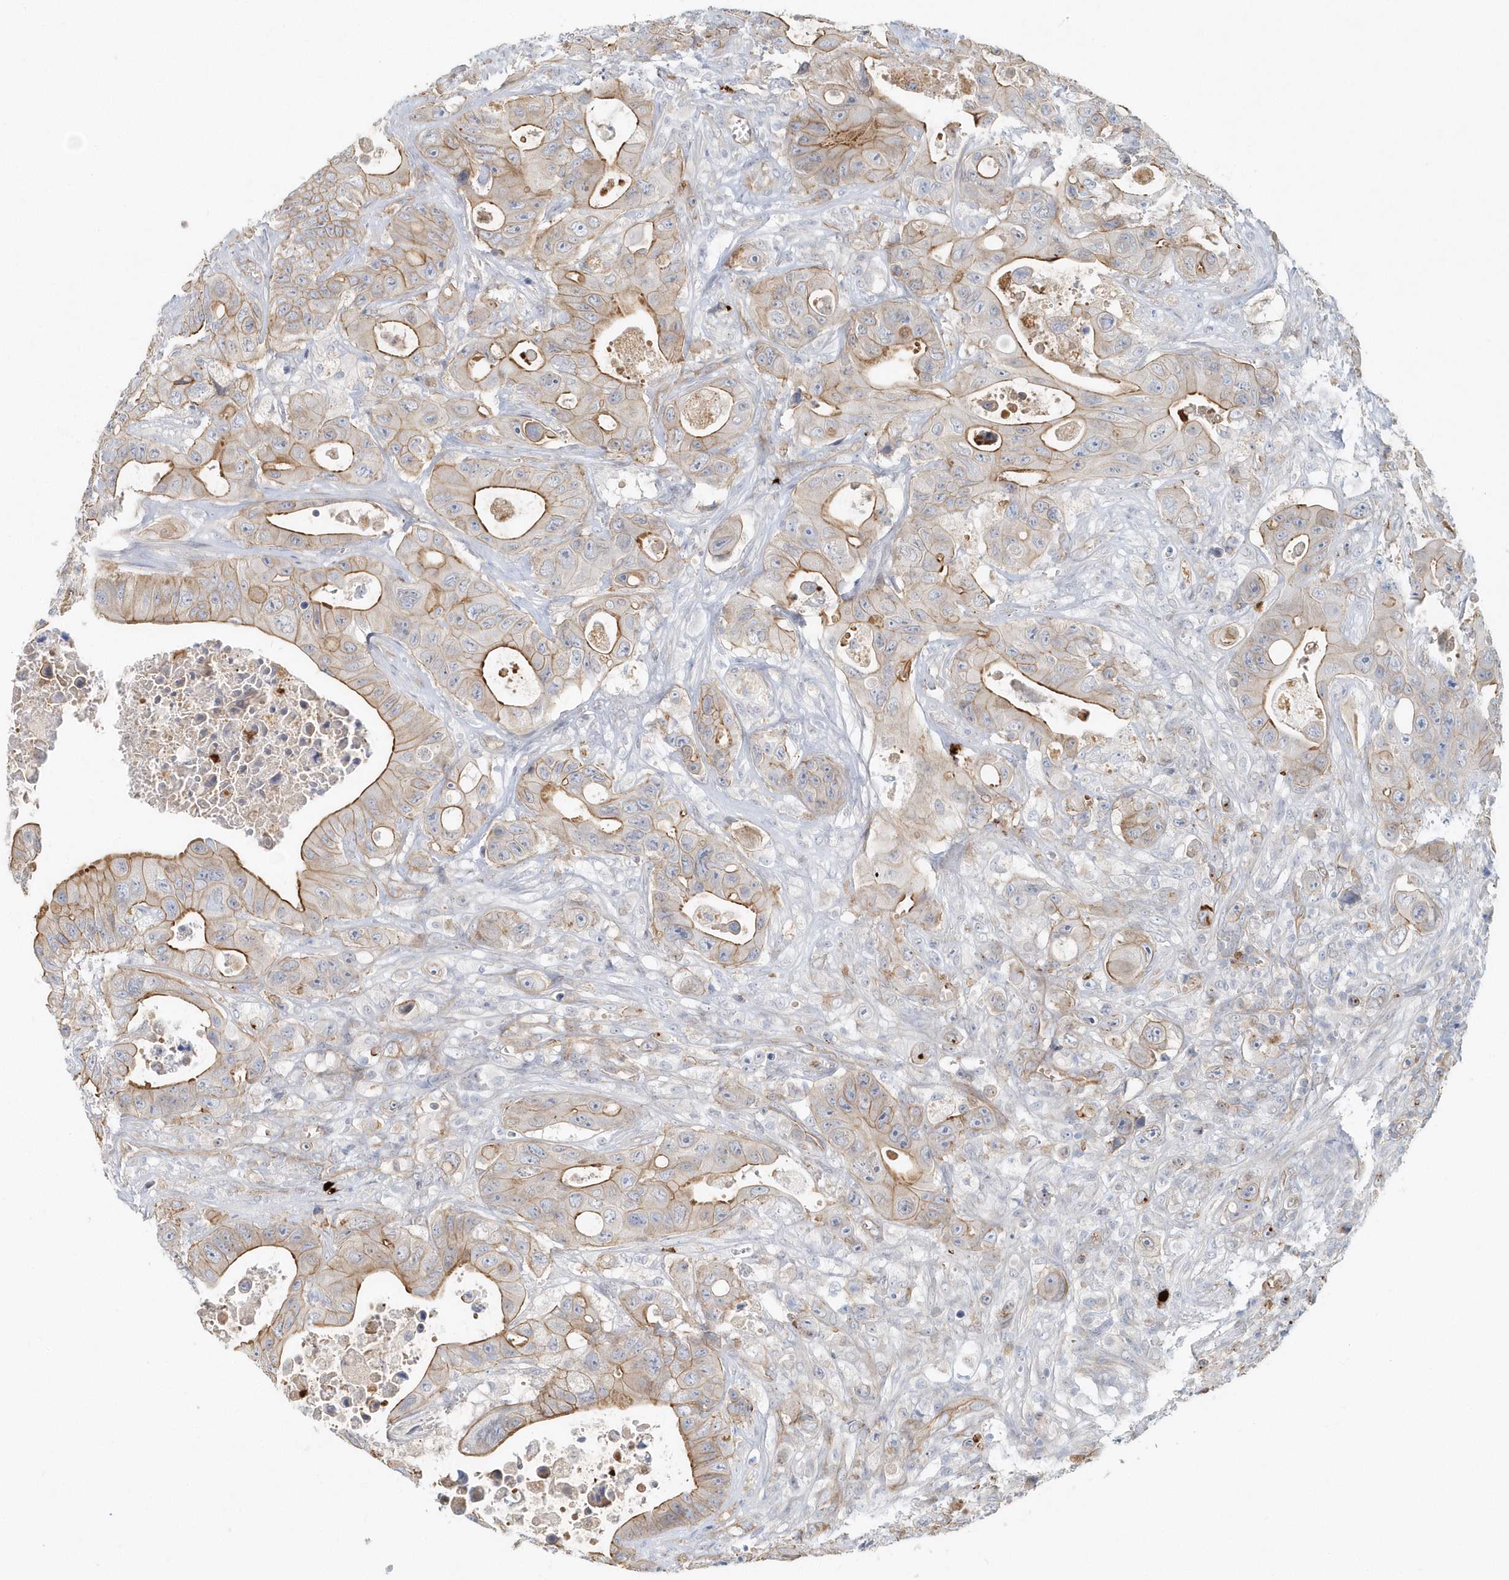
{"staining": {"intensity": "moderate", "quantity": "25%-75%", "location": "cytoplasmic/membranous"}, "tissue": "colorectal cancer", "cell_type": "Tumor cells", "image_type": "cancer", "snomed": [{"axis": "morphology", "description": "Adenocarcinoma, NOS"}, {"axis": "topography", "description": "Colon"}], "caption": "Human colorectal cancer stained for a protein (brown) reveals moderate cytoplasmic/membranous positive expression in about 25%-75% of tumor cells.", "gene": "DNAH1", "patient": {"sex": "female", "age": 46}}